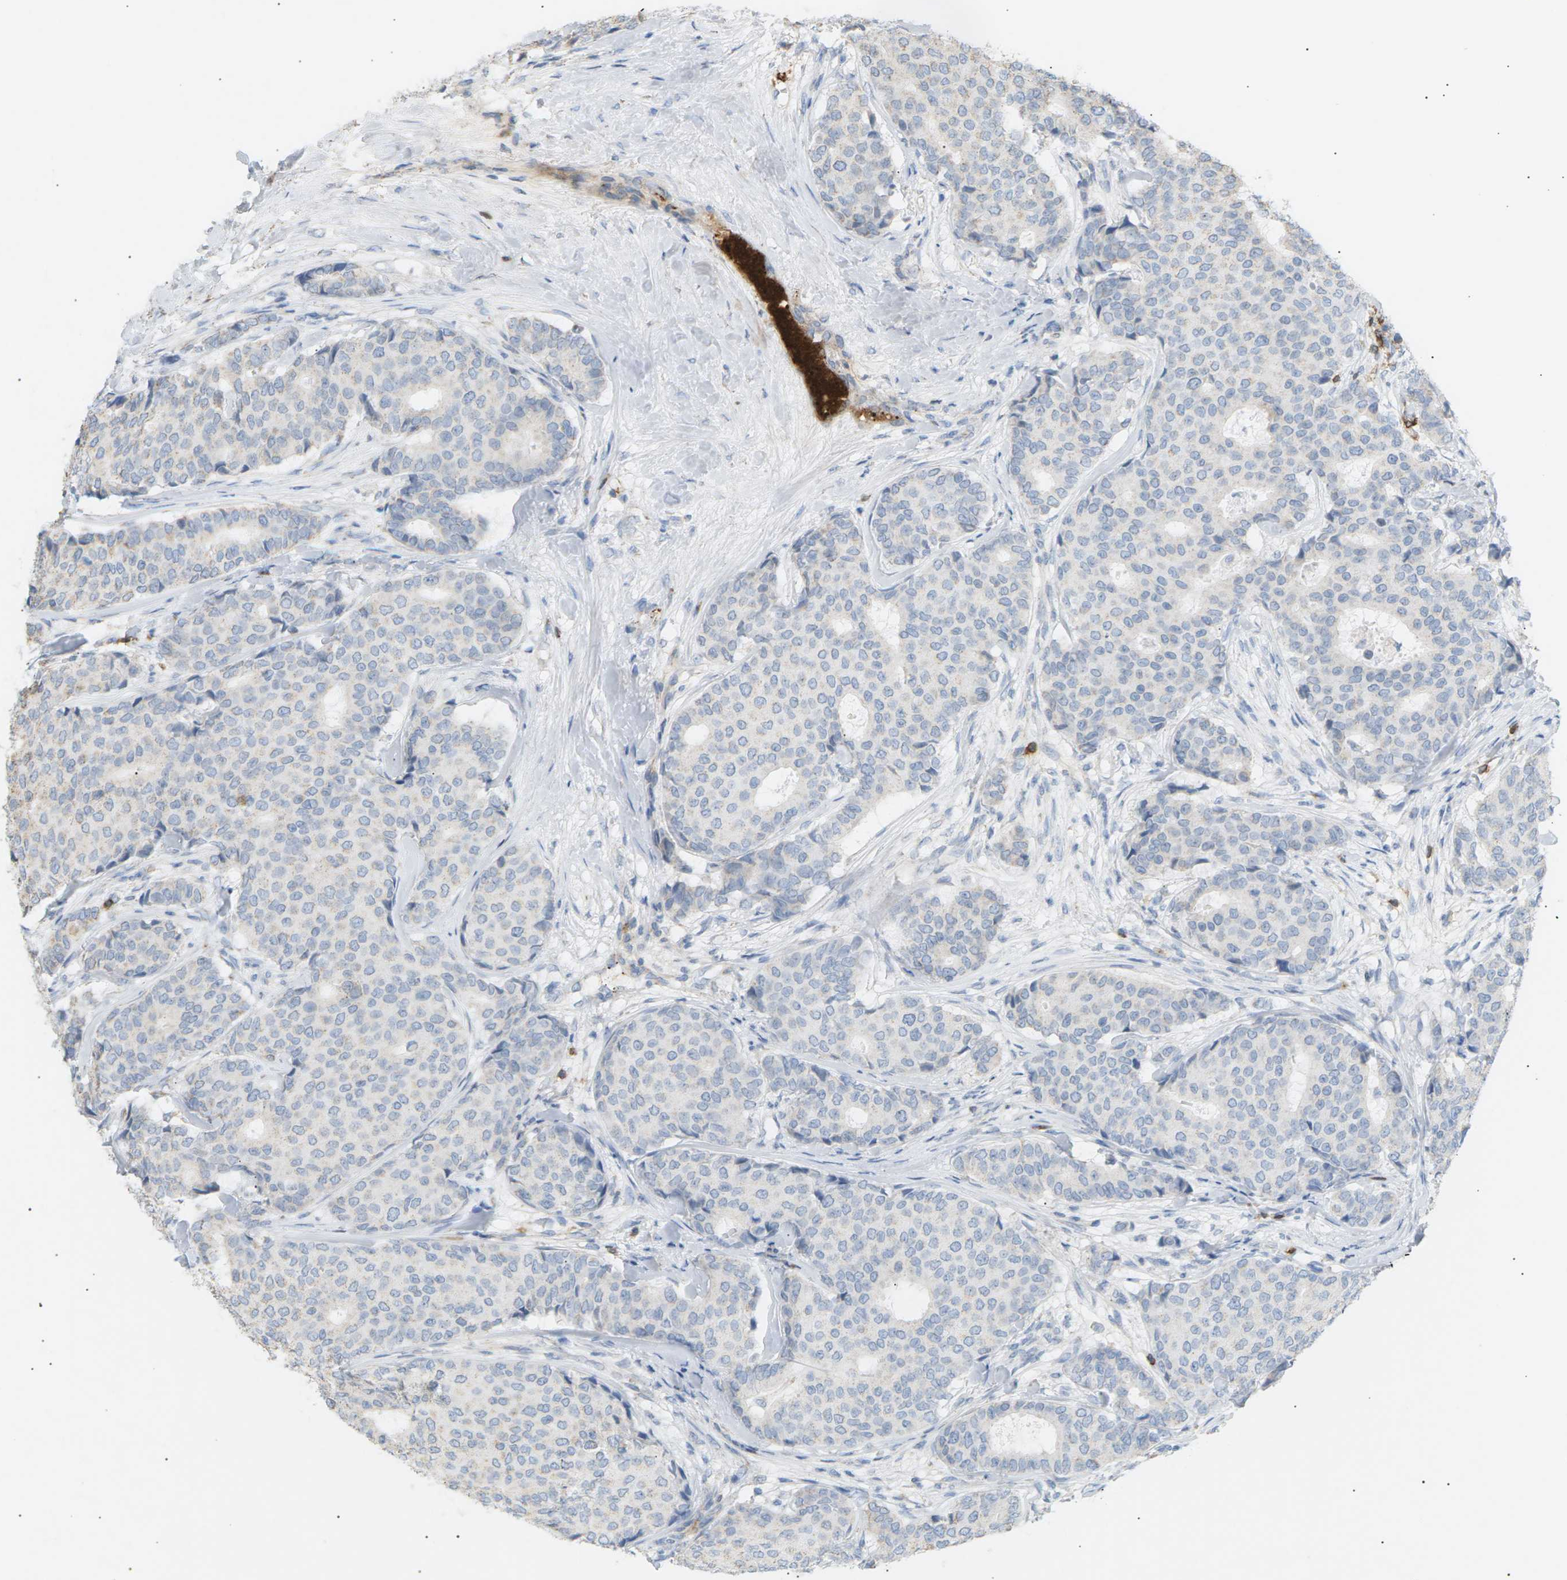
{"staining": {"intensity": "negative", "quantity": "none", "location": "none"}, "tissue": "breast cancer", "cell_type": "Tumor cells", "image_type": "cancer", "snomed": [{"axis": "morphology", "description": "Duct carcinoma"}, {"axis": "topography", "description": "Breast"}], "caption": "An IHC histopathology image of invasive ductal carcinoma (breast) is shown. There is no staining in tumor cells of invasive ductal carcinoma (breast).", "gene": "LIME1", "patient": {"sex": "female", "age": 75}}